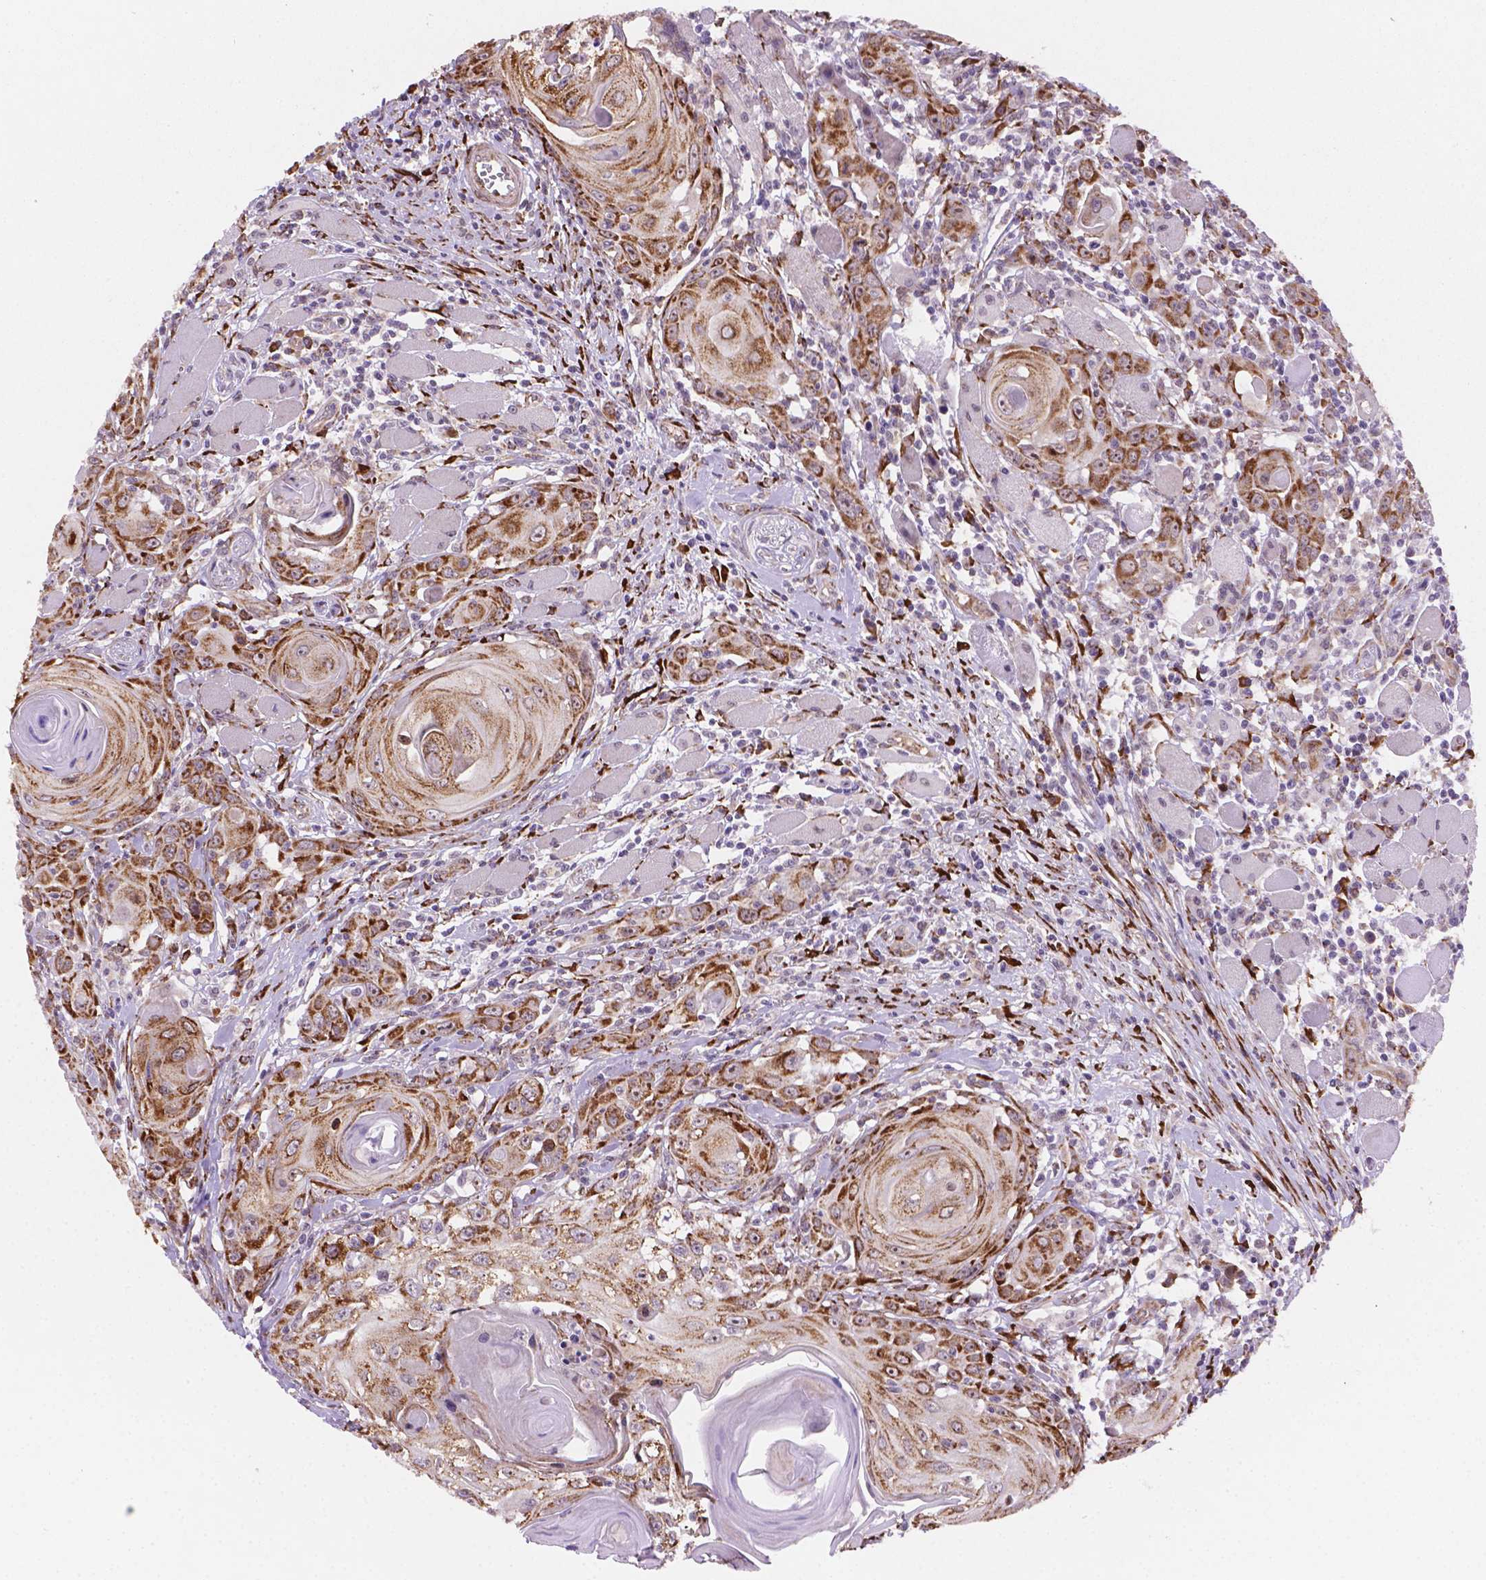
{"staining": {"intensity": "moderate", "quantity": ">75%", "location": "cytoplasmic/membranous"}, "tissue": "head and neck cancer", "cell_type": "Tumor cells", "image_type": "cancer", "snomed": [{"axis": "morphology", "description": "Squamous cell carcinoma, NOS"}, {"axis": "topography", "description": "Head-Neck"}], "caption": "A brown stain labels moderate cytoplasmic/membranous staining of a protein in human head and neck squamous cell carcinoma tumor cells.", "gene": "FNIP1", "patient": {"sex": "female", "age": 80}}